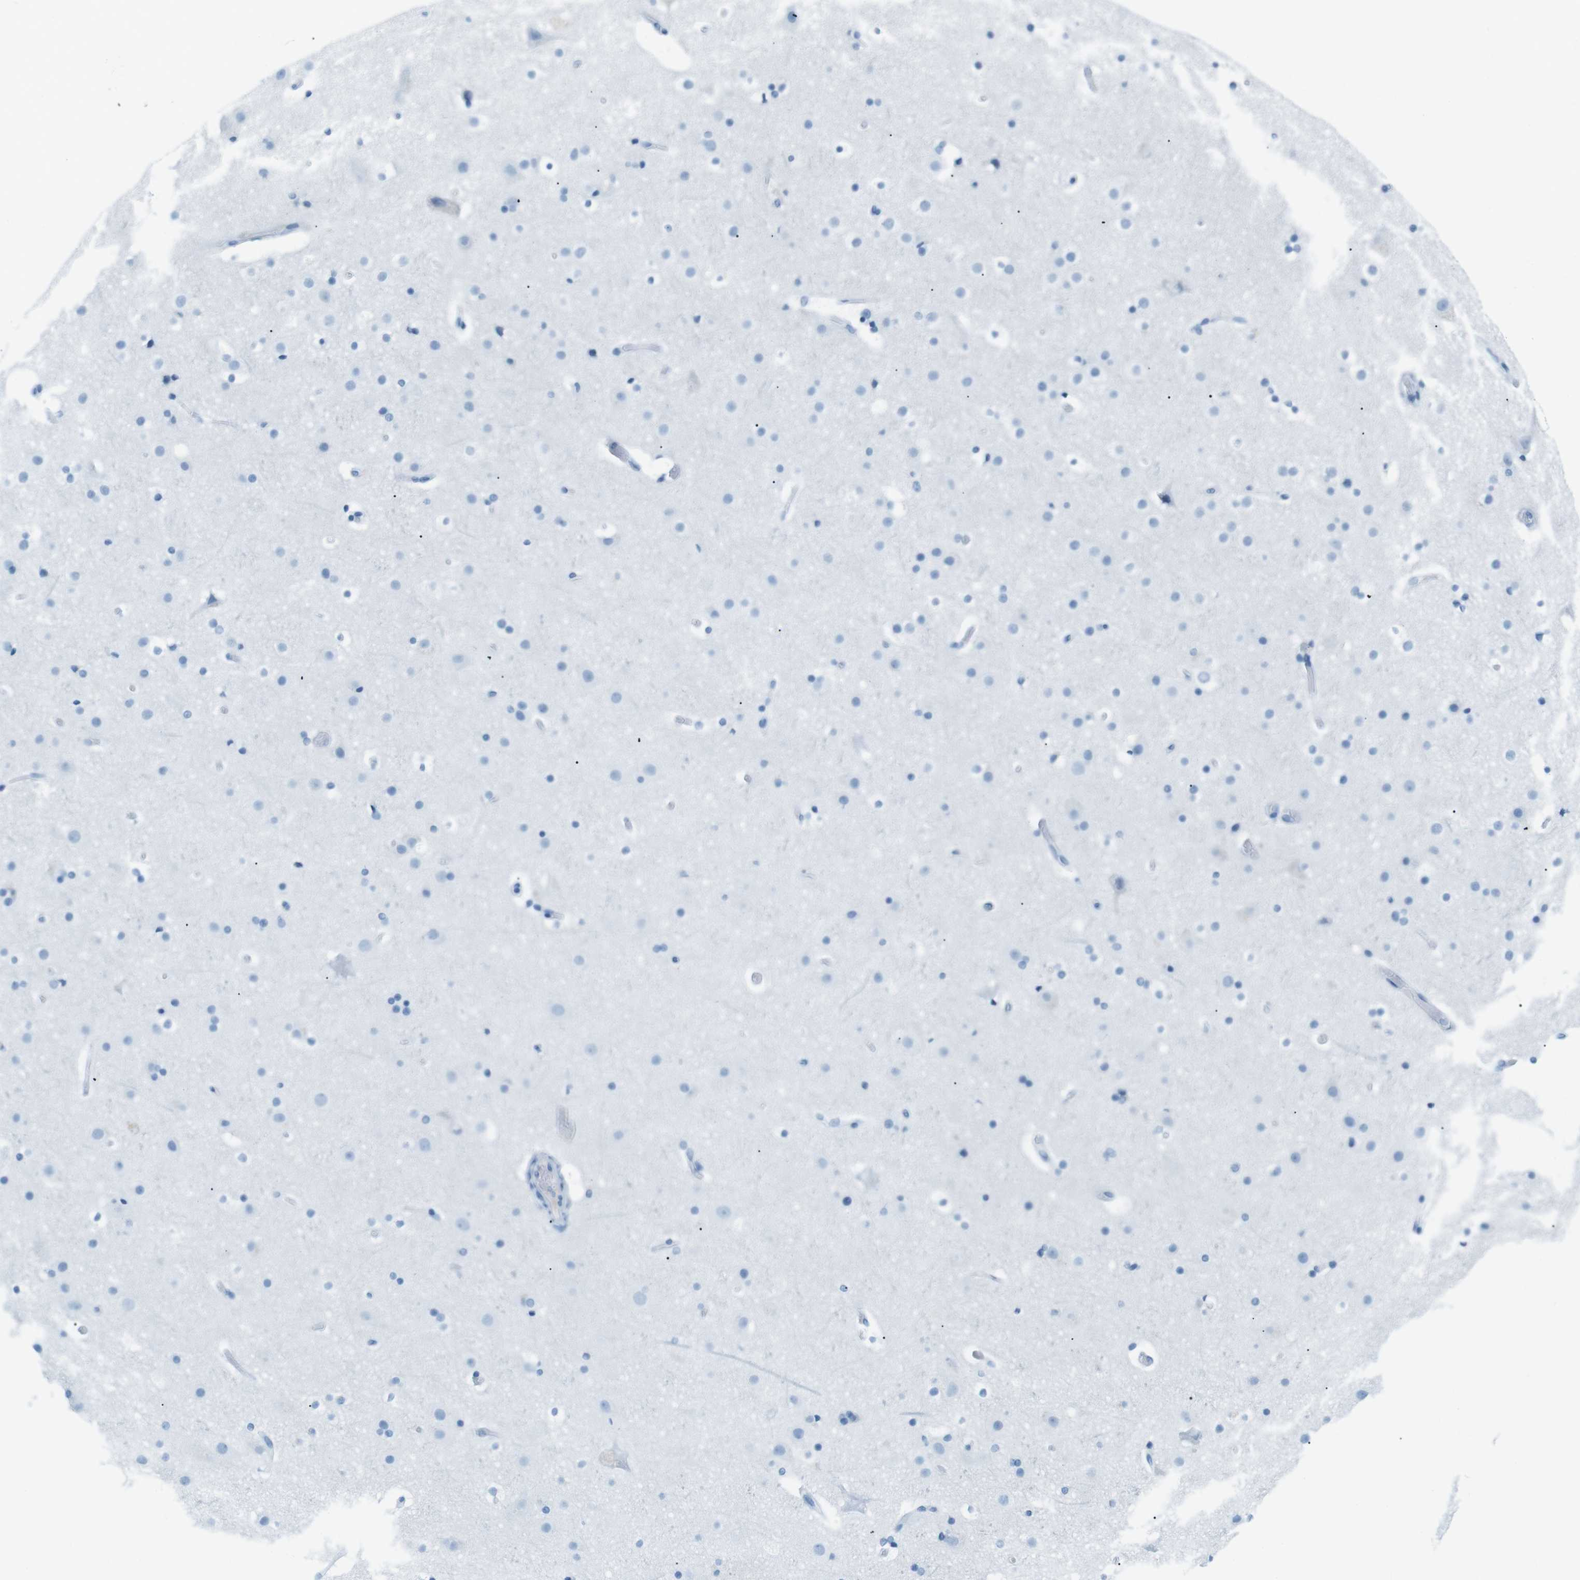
{"staining": {"intensity": "negative", "quantity": "none", "location": "none"}, "tissue": "cerebral cortex", "cell_type": "Endothelial cells", "image_type": "normal", "snomed": [{"axis": "morphology", "description": "Normal tissue, NOS"}, {"axis": "topography", "description": "Cerebral cortex"}], "caption": "The photomicrograph shows no staining of endothelial cells in normal cerebral cortex.", "gene": "AZGP1", "patient": {"sex": "male", "age": 57}}